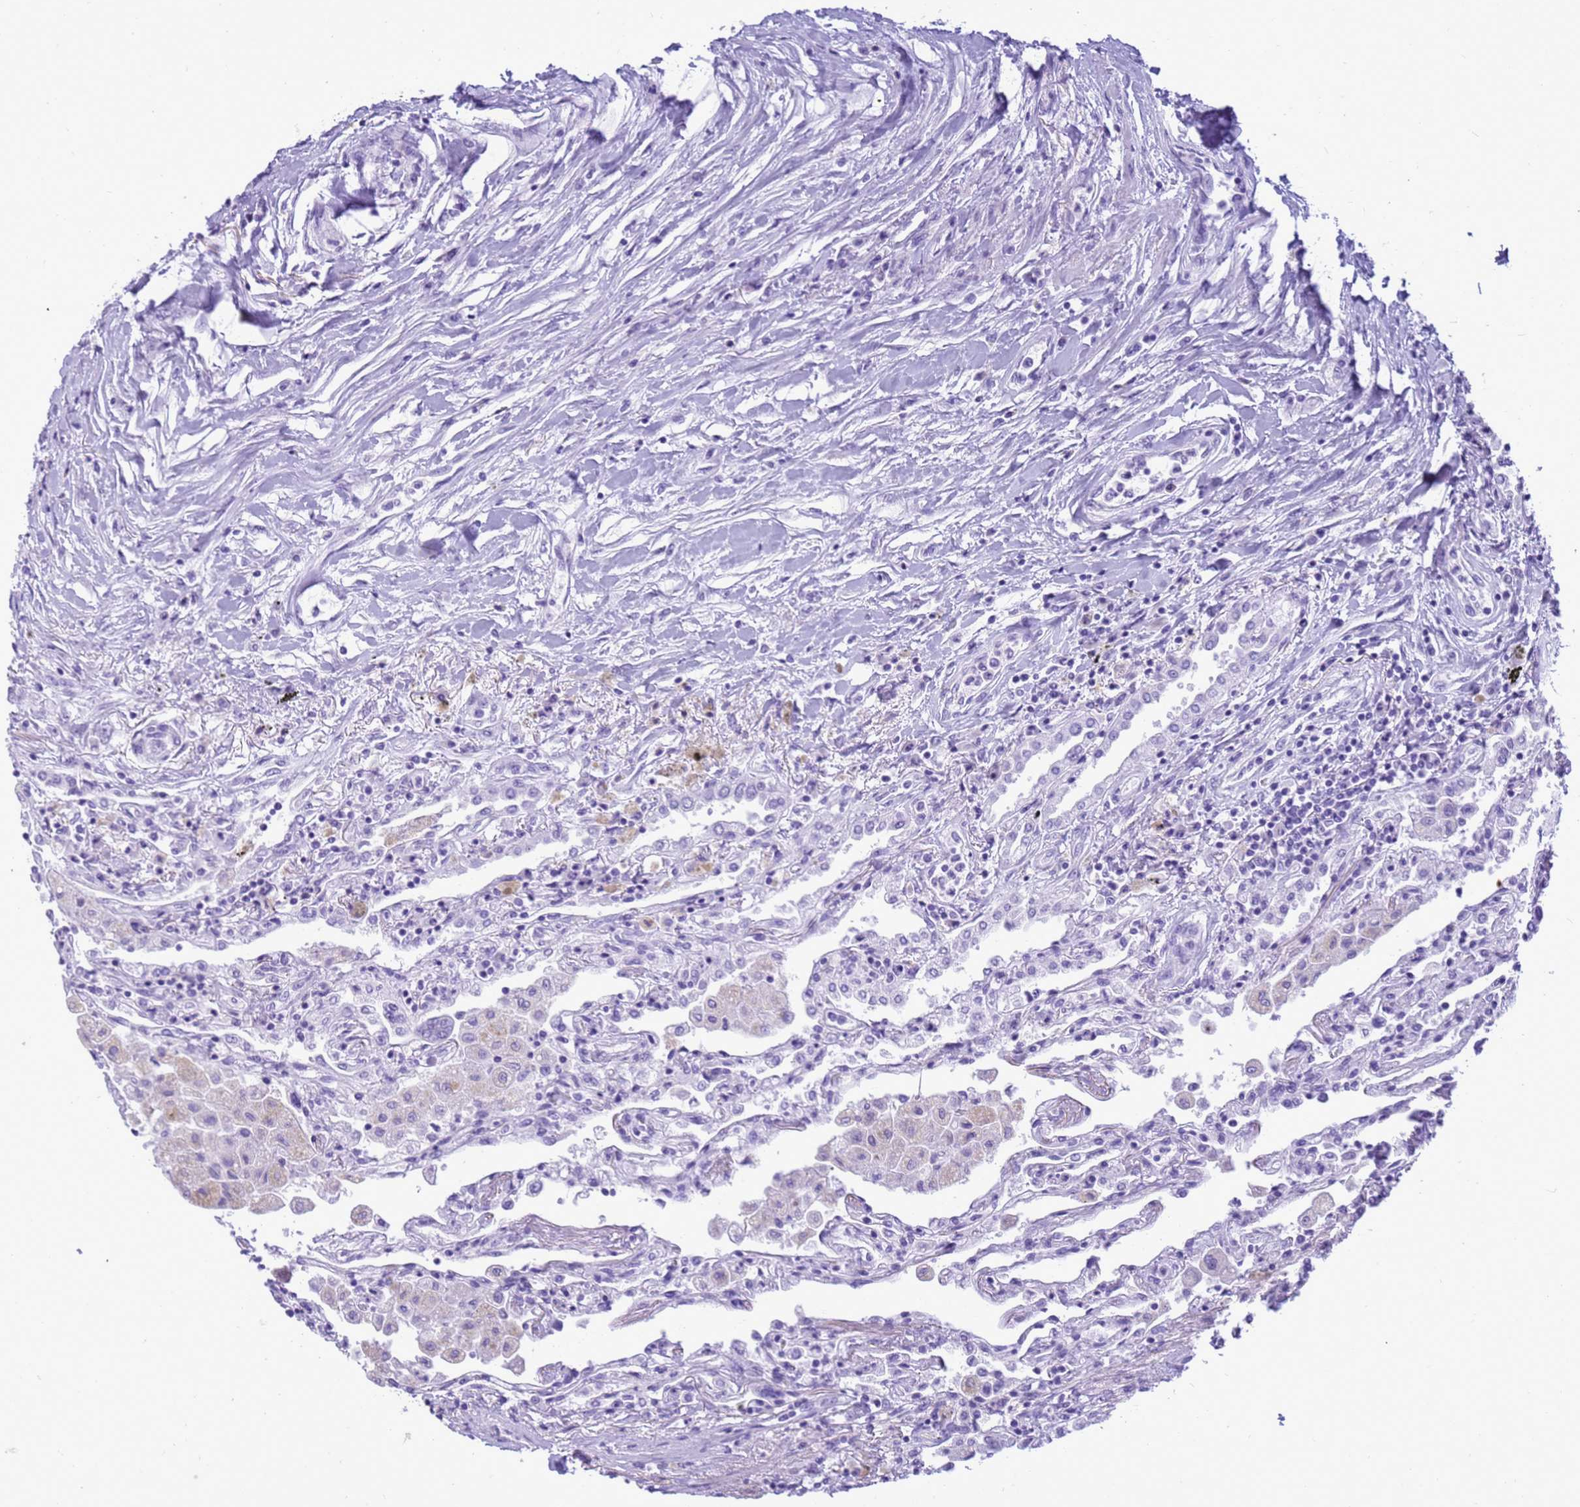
{"staining": {"intensity": "negative", "quantity": "none", "location": "none"}, "tissue": "lung", "cell_type": "Alveolar cells", "image_type": "normal", "snomed": [{"axis": "morphology", "description": "Normal tissue, NOS"}, {"axis": "topography", "description": "Bronchus"}, {"axis": "topography", "description": "Lung"}], "caption": "There is no significant expression in alveolar cells of lung. Brightfield microscopy of immunohistochemistry stained with DAB (brown) and hematoxylin (blue), captured at high magnification.", "gene": "STATH", "patient": {"sex": "female", "age": 49}}